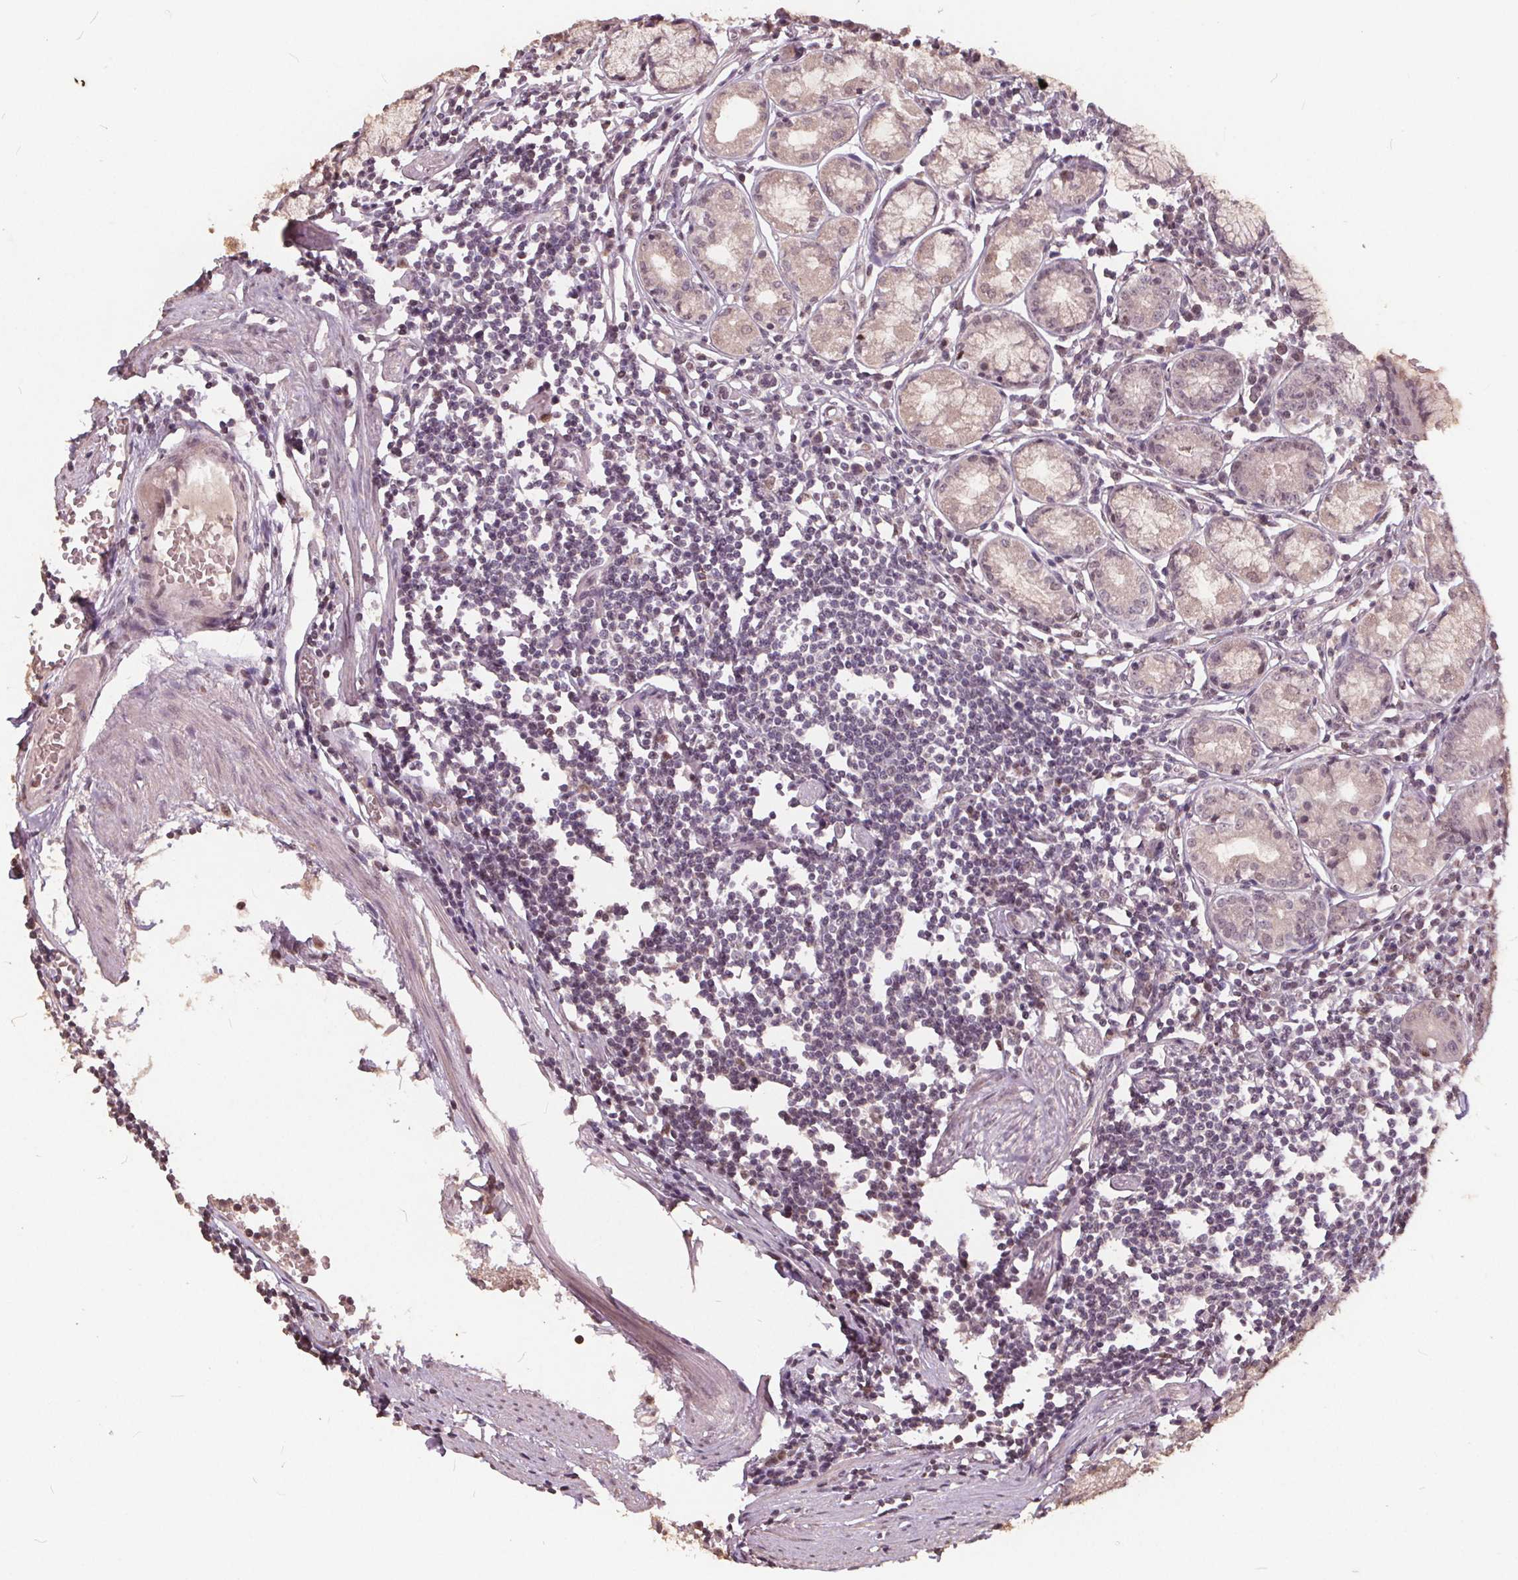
{"staining": {"intensity": "weak", "quantity": "25%-75%", "location": "cytoplasmic/membranous,nuclear"}, "tissue": "stomach", "cell_type": "Glandular cells", "image_type": "normal", "snomed": [{"axis": "morphology", "description": "Normal tissue, NOS"}, {"axis": "topography", "description": "Stomach"}], "caption": "The photomicrograph demonstrates immunohistochemical staining of benign stomach. There is weak cytoplasmic/membranous,nuclear staining is identified in about 25%-75% of glandular cells. (Stains: DAB (3,3'-diaminobenzidine) in brown, nuclei in blue, Microscopy: brightfield microscopy at high magnification).", "gene": "DNMT3B", "patient": {"sex": "male", "age": 55}}